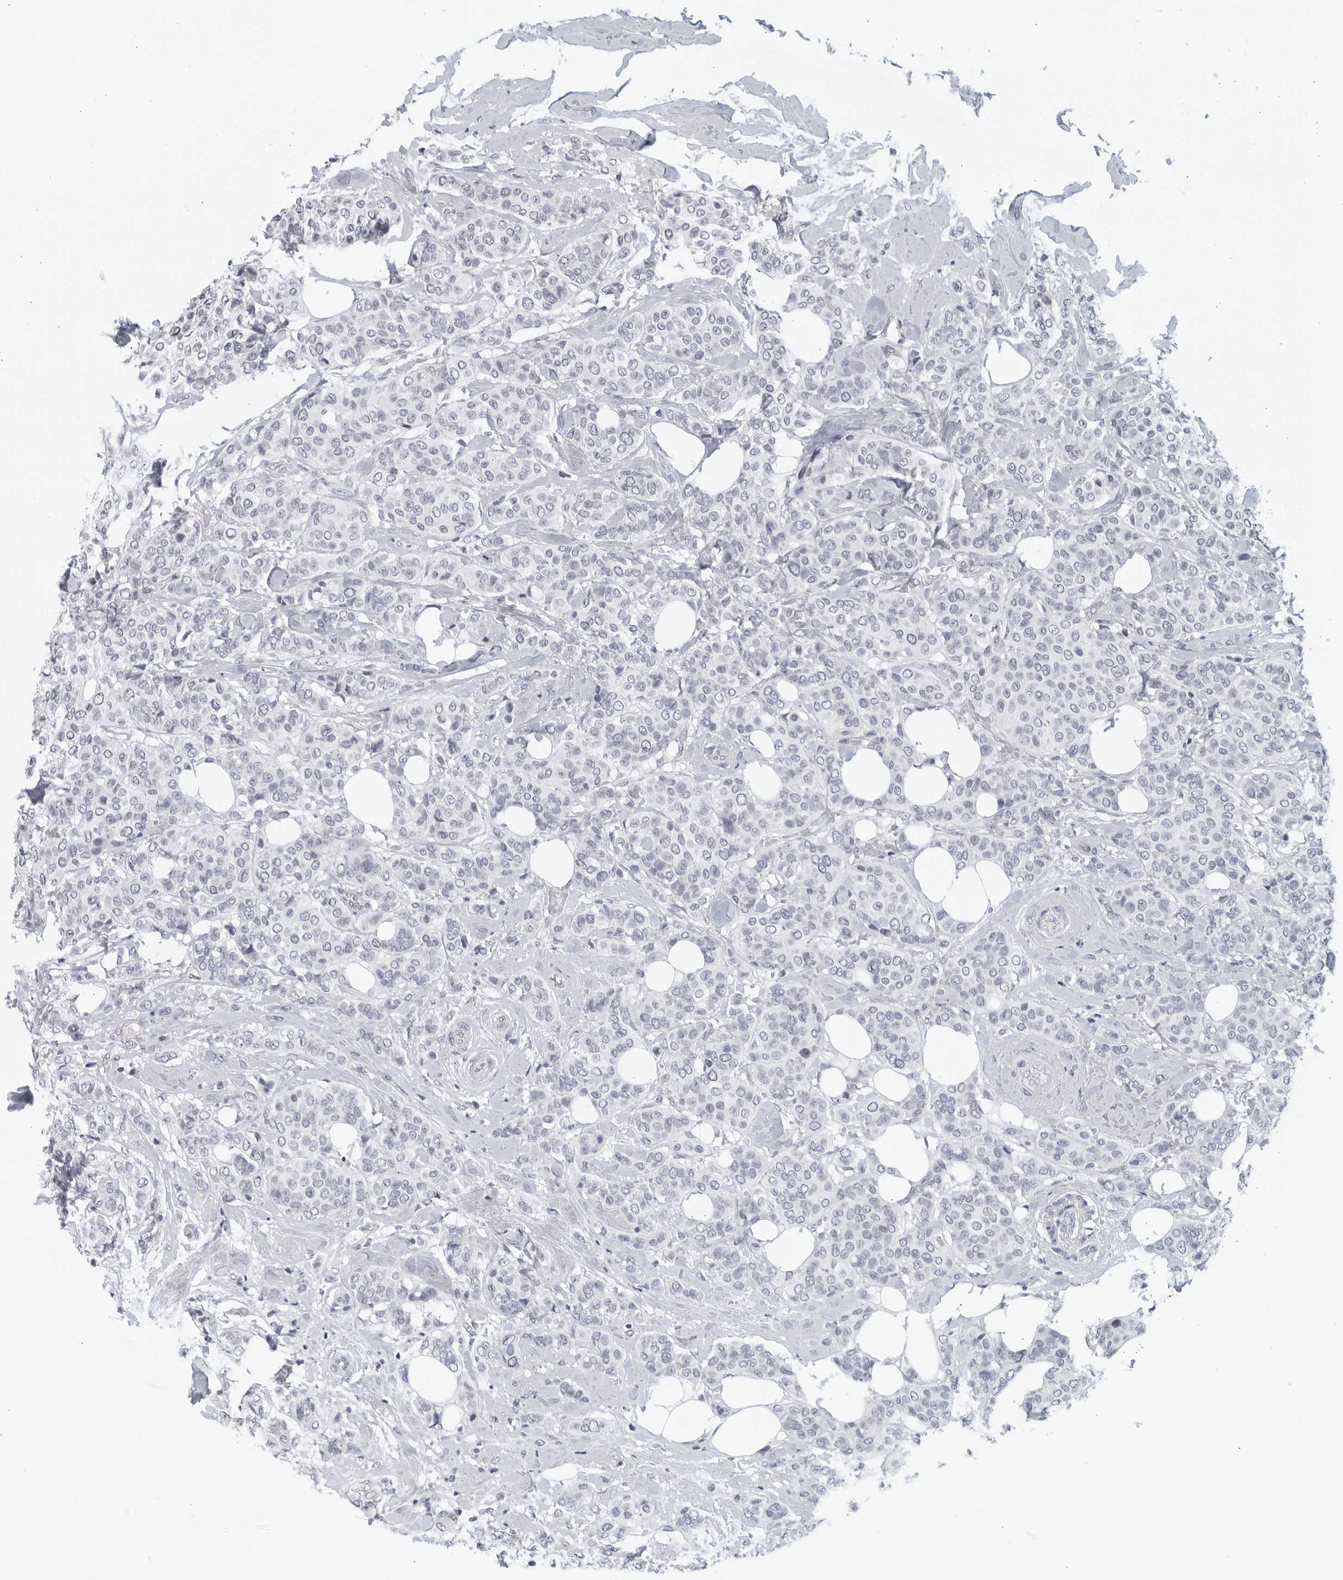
{"staining": {"intensity": "negative", "quantity": "none", "location": "none"}, "tissue": "breast cancer", "cell_type": "Tumor cells", "image_type": "cancer", "snomed": [{"axis": "morphology", "description": "Lobular carcinoma"}, {"axis": "topography", "description": "Breast"}], "caption": "Immunohistochemistry (IHC) micrograph of neoplastic tissue: human breast lobular carcinoma stained with DAB (3,3'-diaminobenzidine) reveals no significant protein positivity in tumor cells.", "gene": "MATN1", "patient": {"sex": "female", "age": 51}}